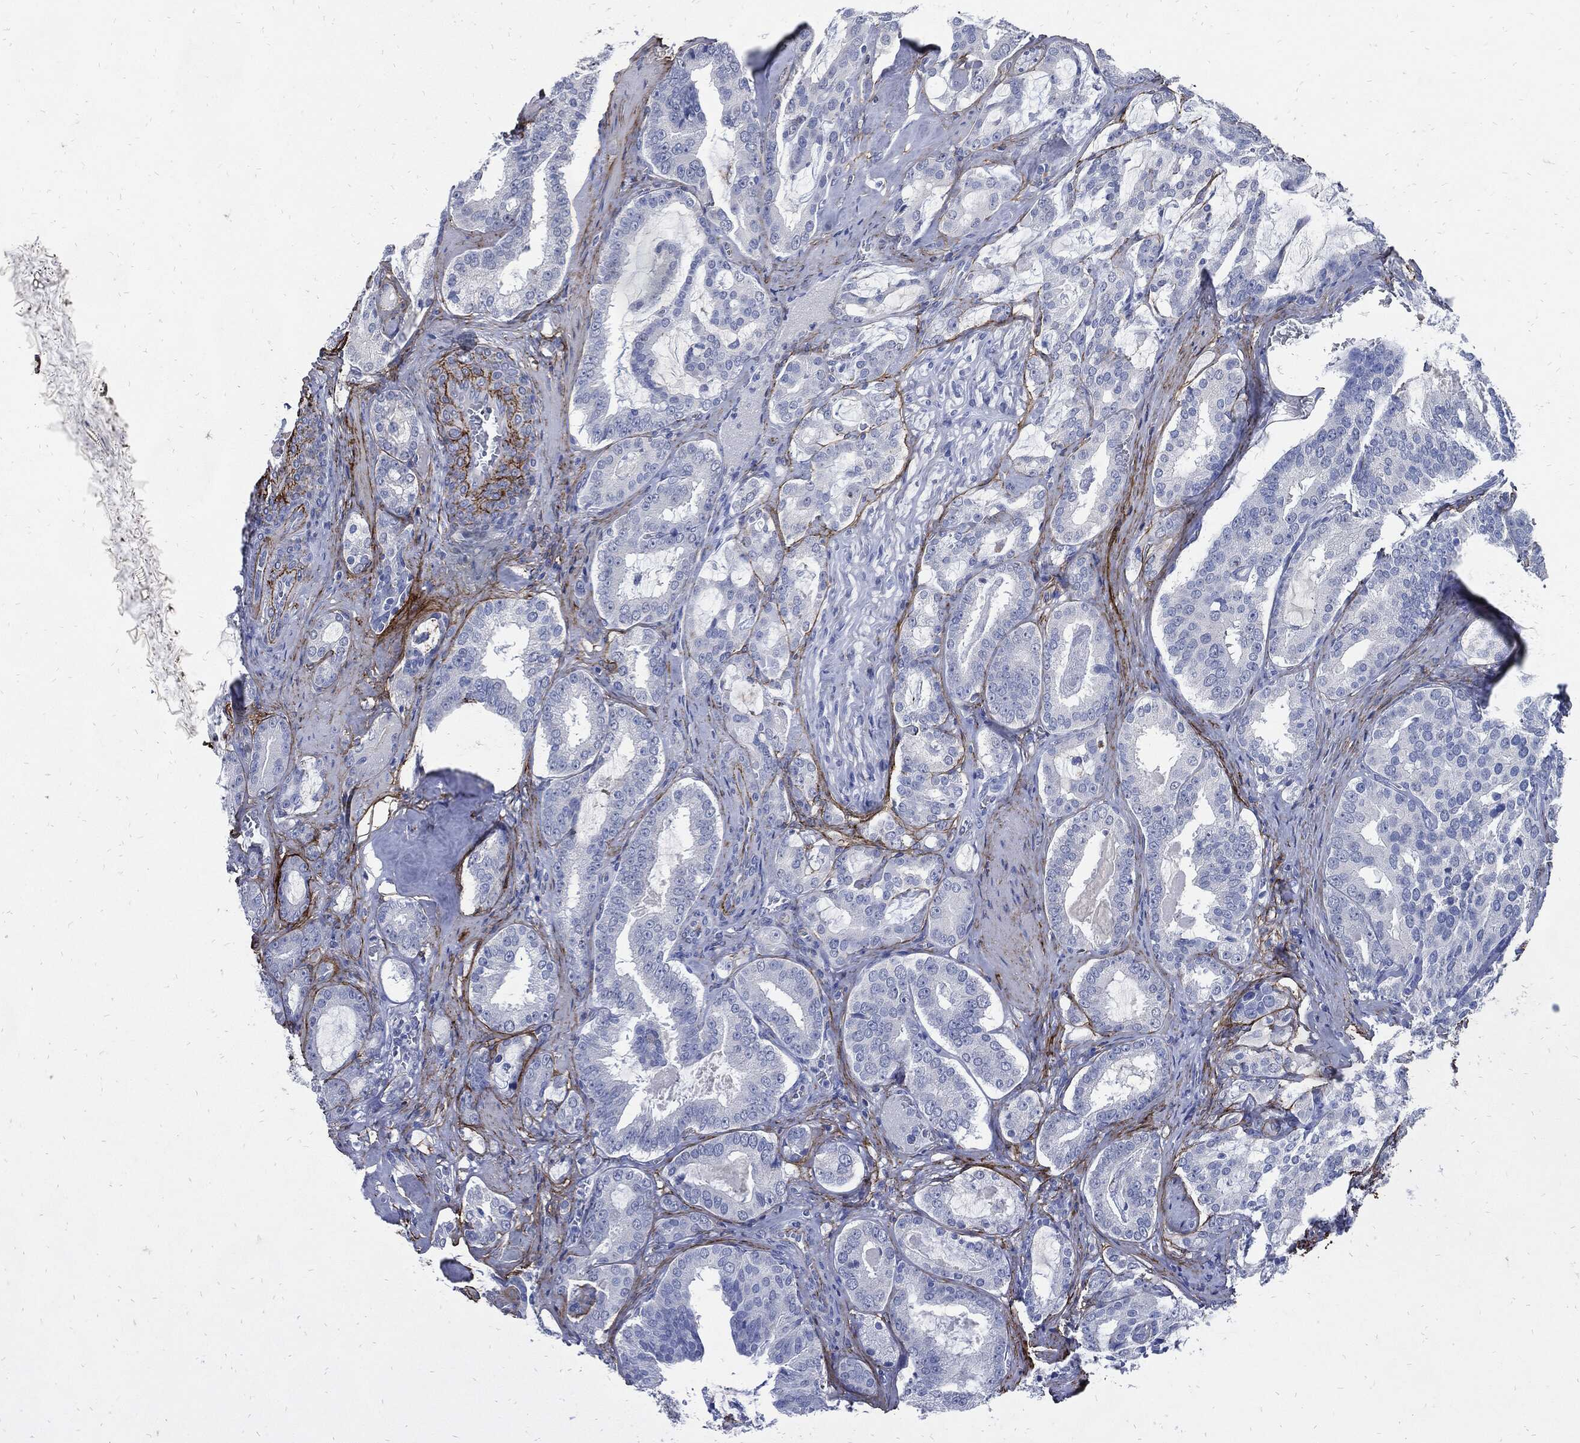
{"staining": {"intensity": "negative", "quantity": "none", "location": "none"}, "tissue": "prostate cancer", "cell_type": "Tumor cells", "image_type": "cancer", "snomed": [{"axis": "morphology", "description": "Adenocarcinoma, NOS"}, {"axis": "topography", "description": "Prostate"}], "caption": "Immunohistochemistry (IHC) image of human prostate cancer stained for a protein (brown), which shows no expression in tumor cells.", "gene": "FBN1", "patient": {"sex": "male", "age": 67}}